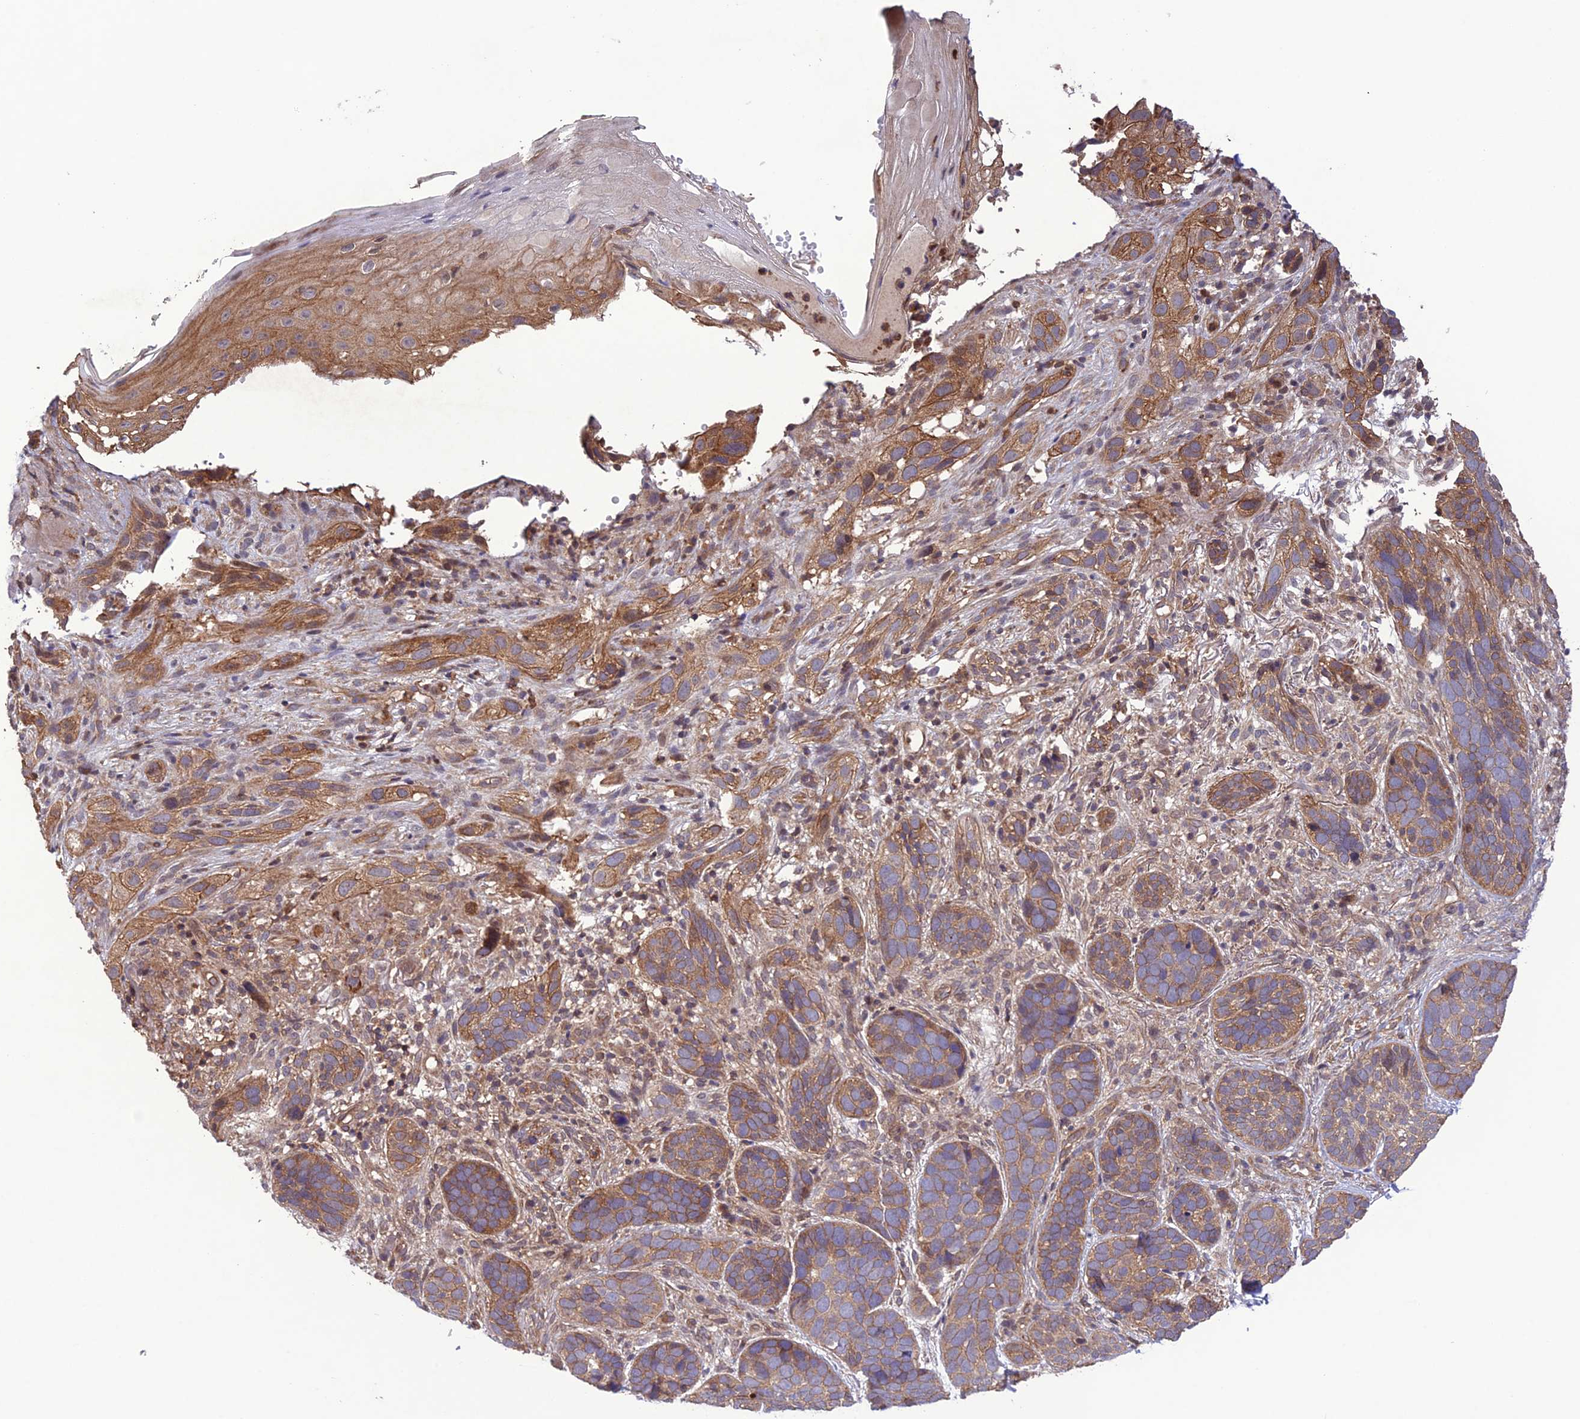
{"staining": {"intensity": "moderate", "quantity": ">75%", "location": "cytoplasmic/membranous"}, "tissue": "skin cancer", "cell_type": "Tumor cells", "image_type": "cancer", "snomed": [{"axis": "morphology", "description": "Basal cell carcinoma"}, {"axis": "topography", "description": "Skin"}], "caption": "Skin cancer stained with a protein marker reveals moderate staining in tumor cells.", "gene": "FCHSD1", "patient": {"sex": "male", "age": 71}}